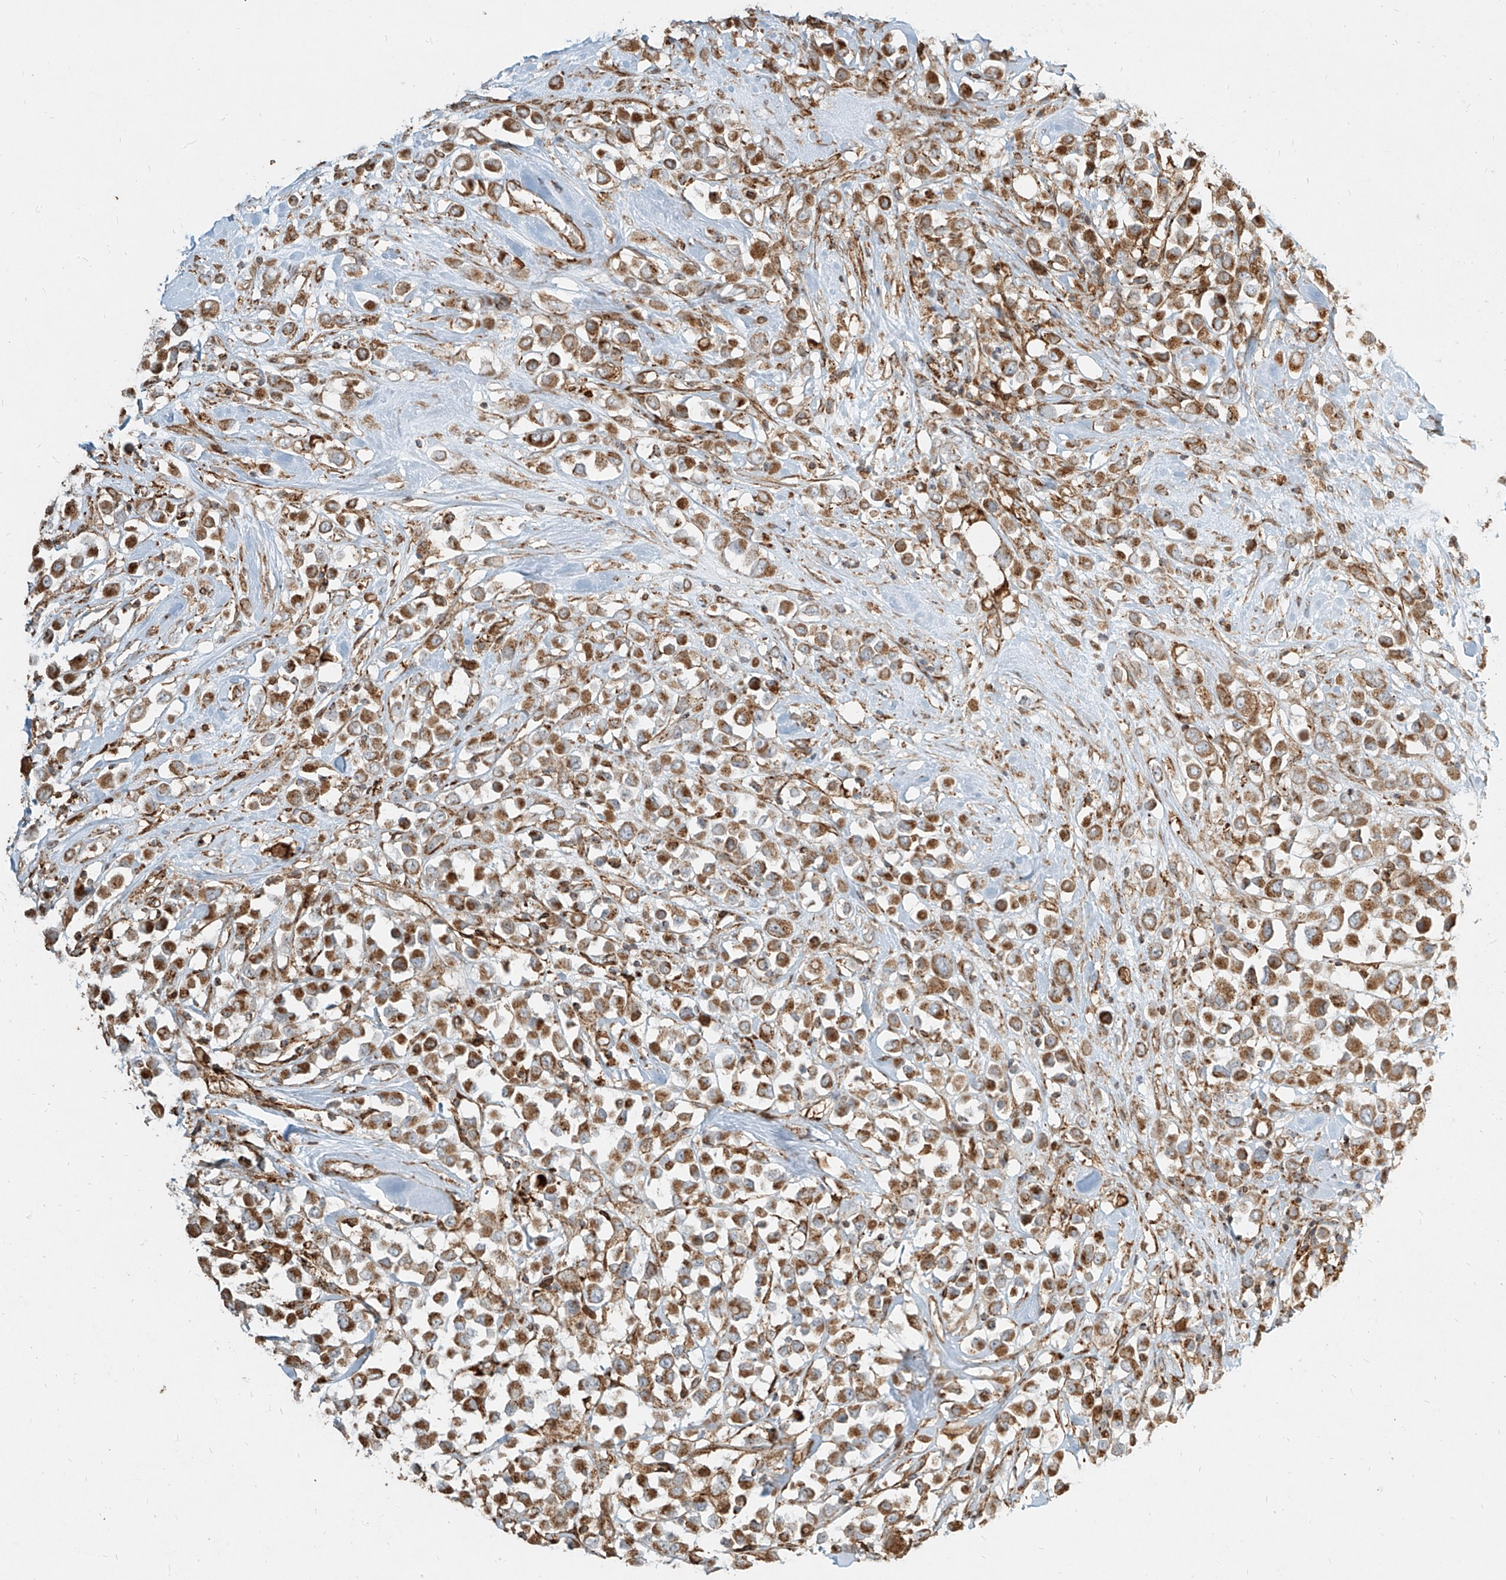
{"staining": {"intensity": "moderate", "quantity": ">75%", "location": "cytoplasmic/membranous"}, "tissue": "breast cancer", "cell_type": "Tumor cells", "image_type": "cancer", "snomed": [{"axis": "morphology", "description": "Duct carcinoma"}, {"axis": "topography", "description": "Breast"}], "caption": "Protein staining demonstrates moderate cytoplasmic/membranous positivity in about >75% of tumor cells in invasive ductal carcinoma (breast).", "gene": "MTX2", "patient": {"sex": "female", "age": 61}}